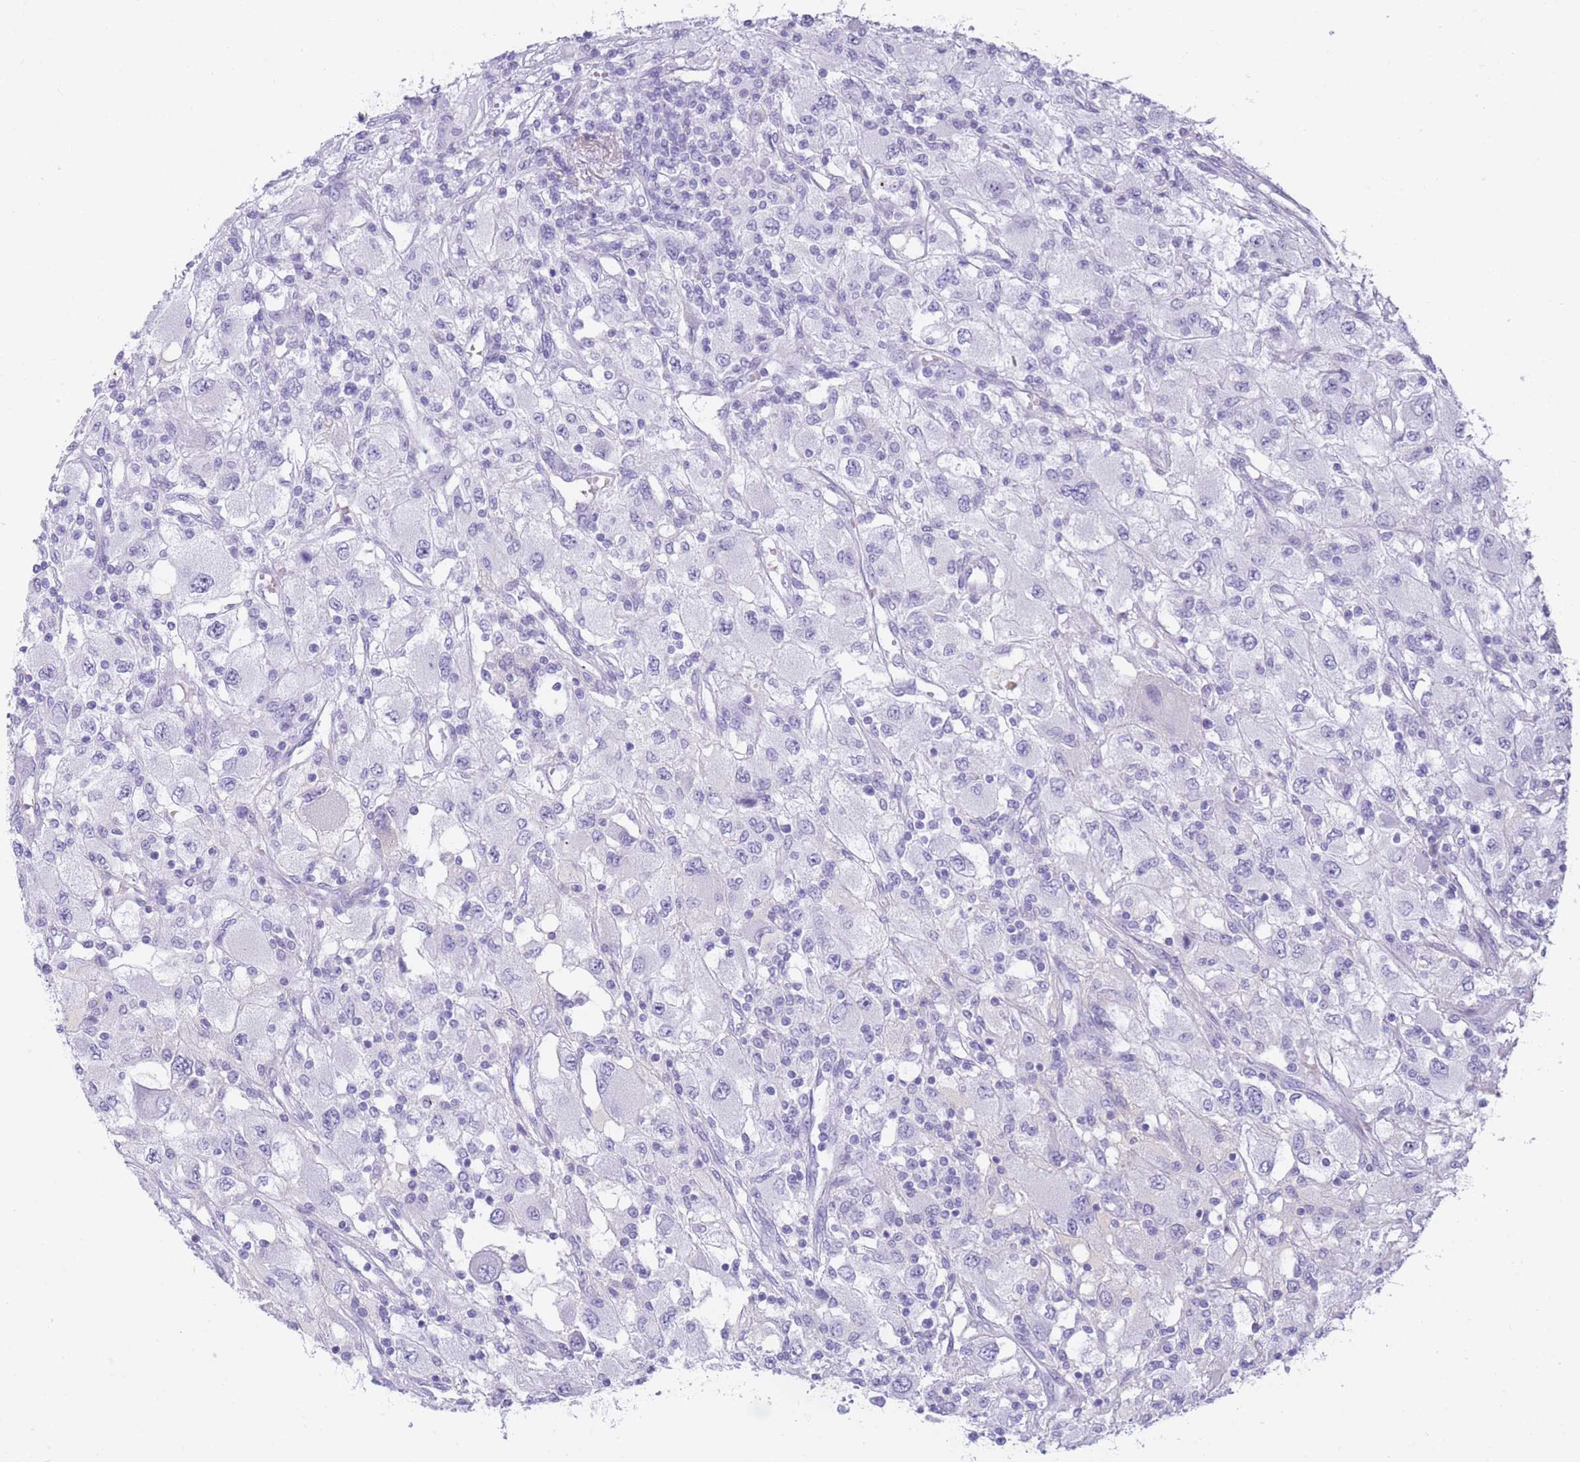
{"staining": {"intensity": "negative", "quantity": "none", "location": "none"}, "tissue": "renal cancer", "cell_type": "Tumor cells", "image_type": "cancer", "snomed": [{"axis": "morphology", "description": "Adenocarcinoma, NOS"}, {"axis": "topography", "description": "Kidney"}], "caption": "Tumor cells show no significant protein expression in renal cancer (adenocarcinoma).", "gene": "TNFSF11", "patient": {"sex": "female", "age": 67}}